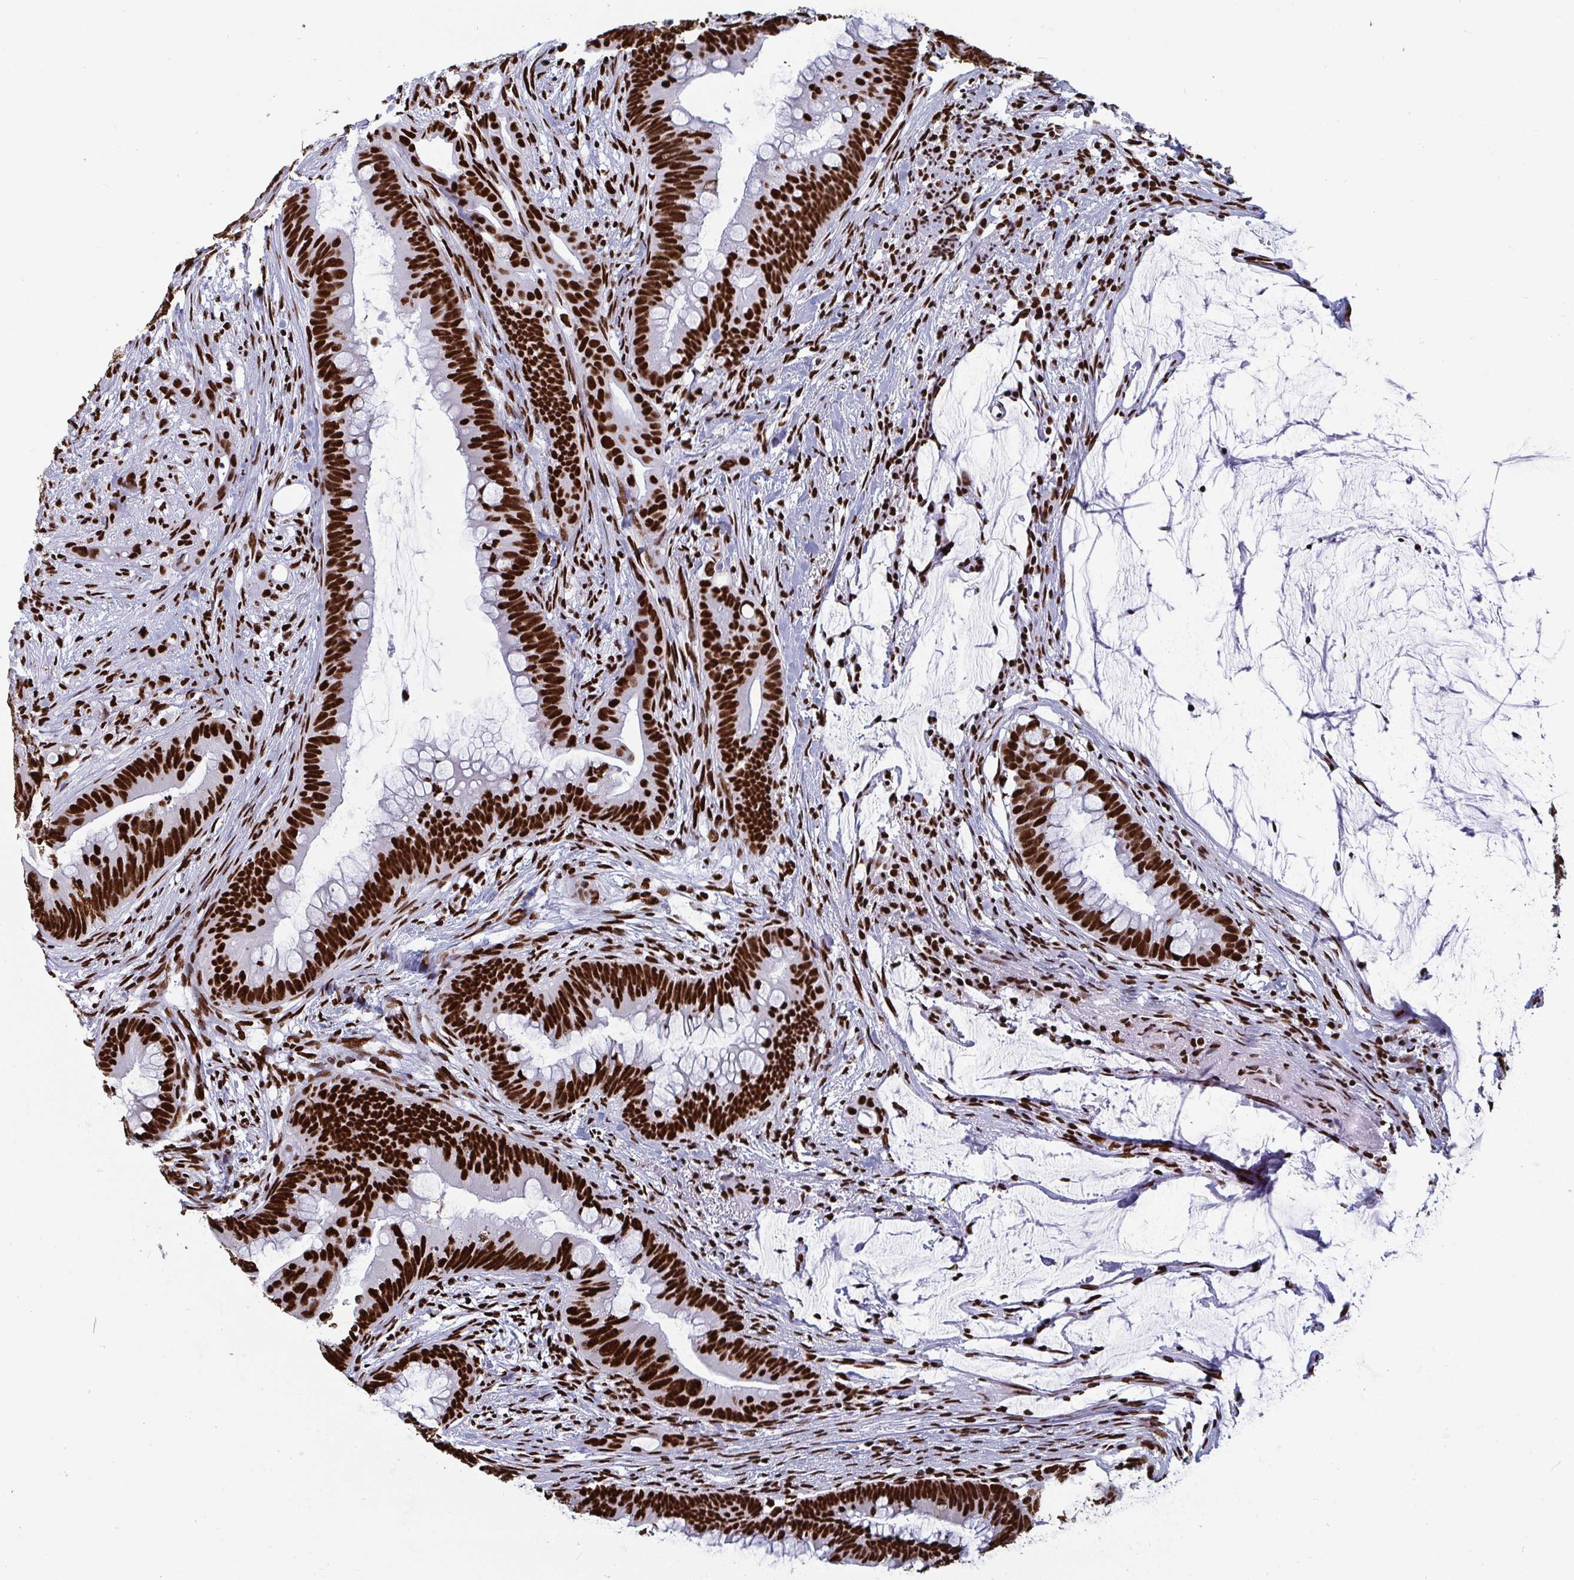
{"staining": {"intensity": "strong", "quantity": ">75%", "location": "nuclear"}, "tissue": "colorectal cancer", "cell_type": "Tumor cells", "image_type": "cancer", "snomed": [{"axis": "morphology", "description": "Adenocarcinoma, NOS"}, {"axis": "topography", "description": "Colon"}], "caption": "Colorectal adenocarcinoma was stained to show a protein in brown. There is high levels of strong nuclear positivity in about >75% of tumor cells.", "gene": "GAR1", "patient": {"sex": "male", "age": 62}}